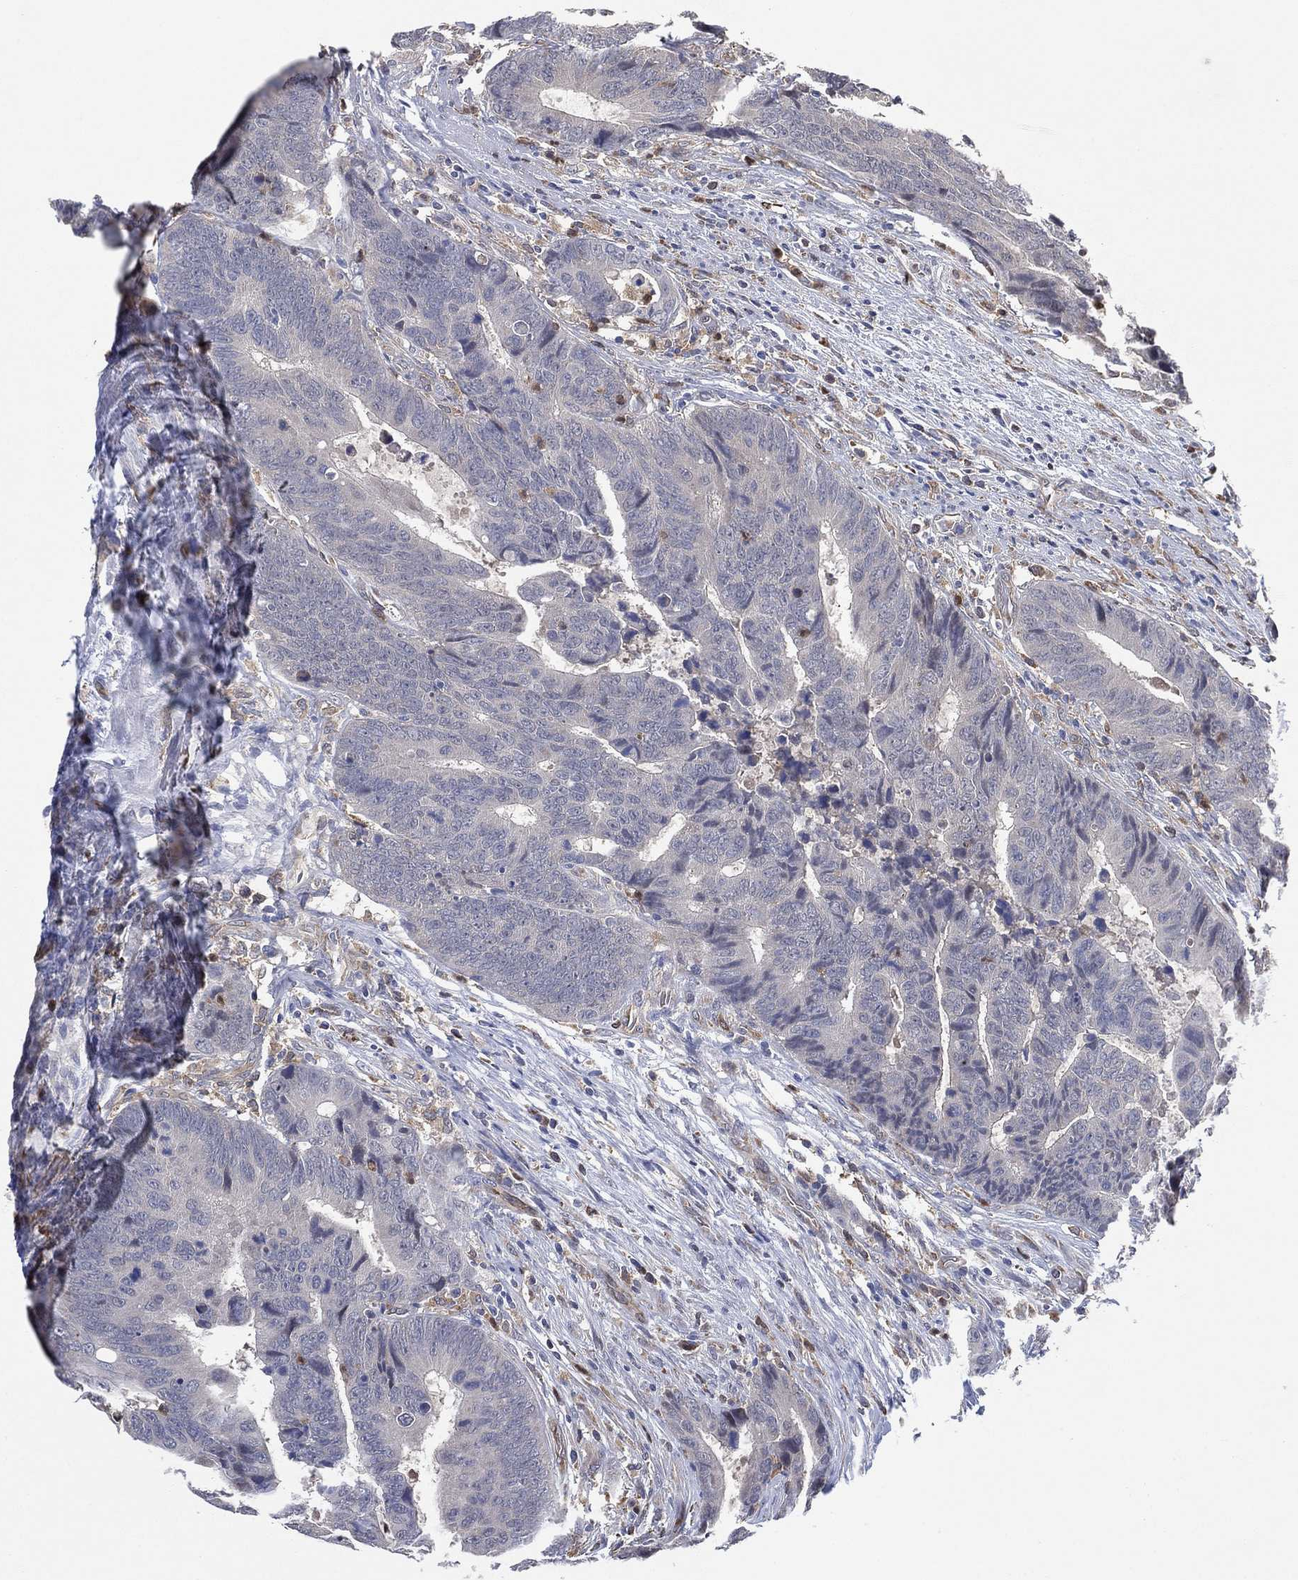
{"staining": {"intensity": "negative", "quantity": "none", "location": "none"}, "tissue": "colorectal cancer", "cell_type": "Tumor cells", "image_type": "cancer", "snomed": [{"axis": "morphology", "description": "Adenocarcinoma, NOS"}, {"axis": "topography", "description": "Colon"}], "caption": "Immunohistochemical staining of human colorectal cancer (adenocarcinoma) displays no significant staining in tumor cells.", "gene": "FES", "patient": {"sex": "female", "age": 56}}